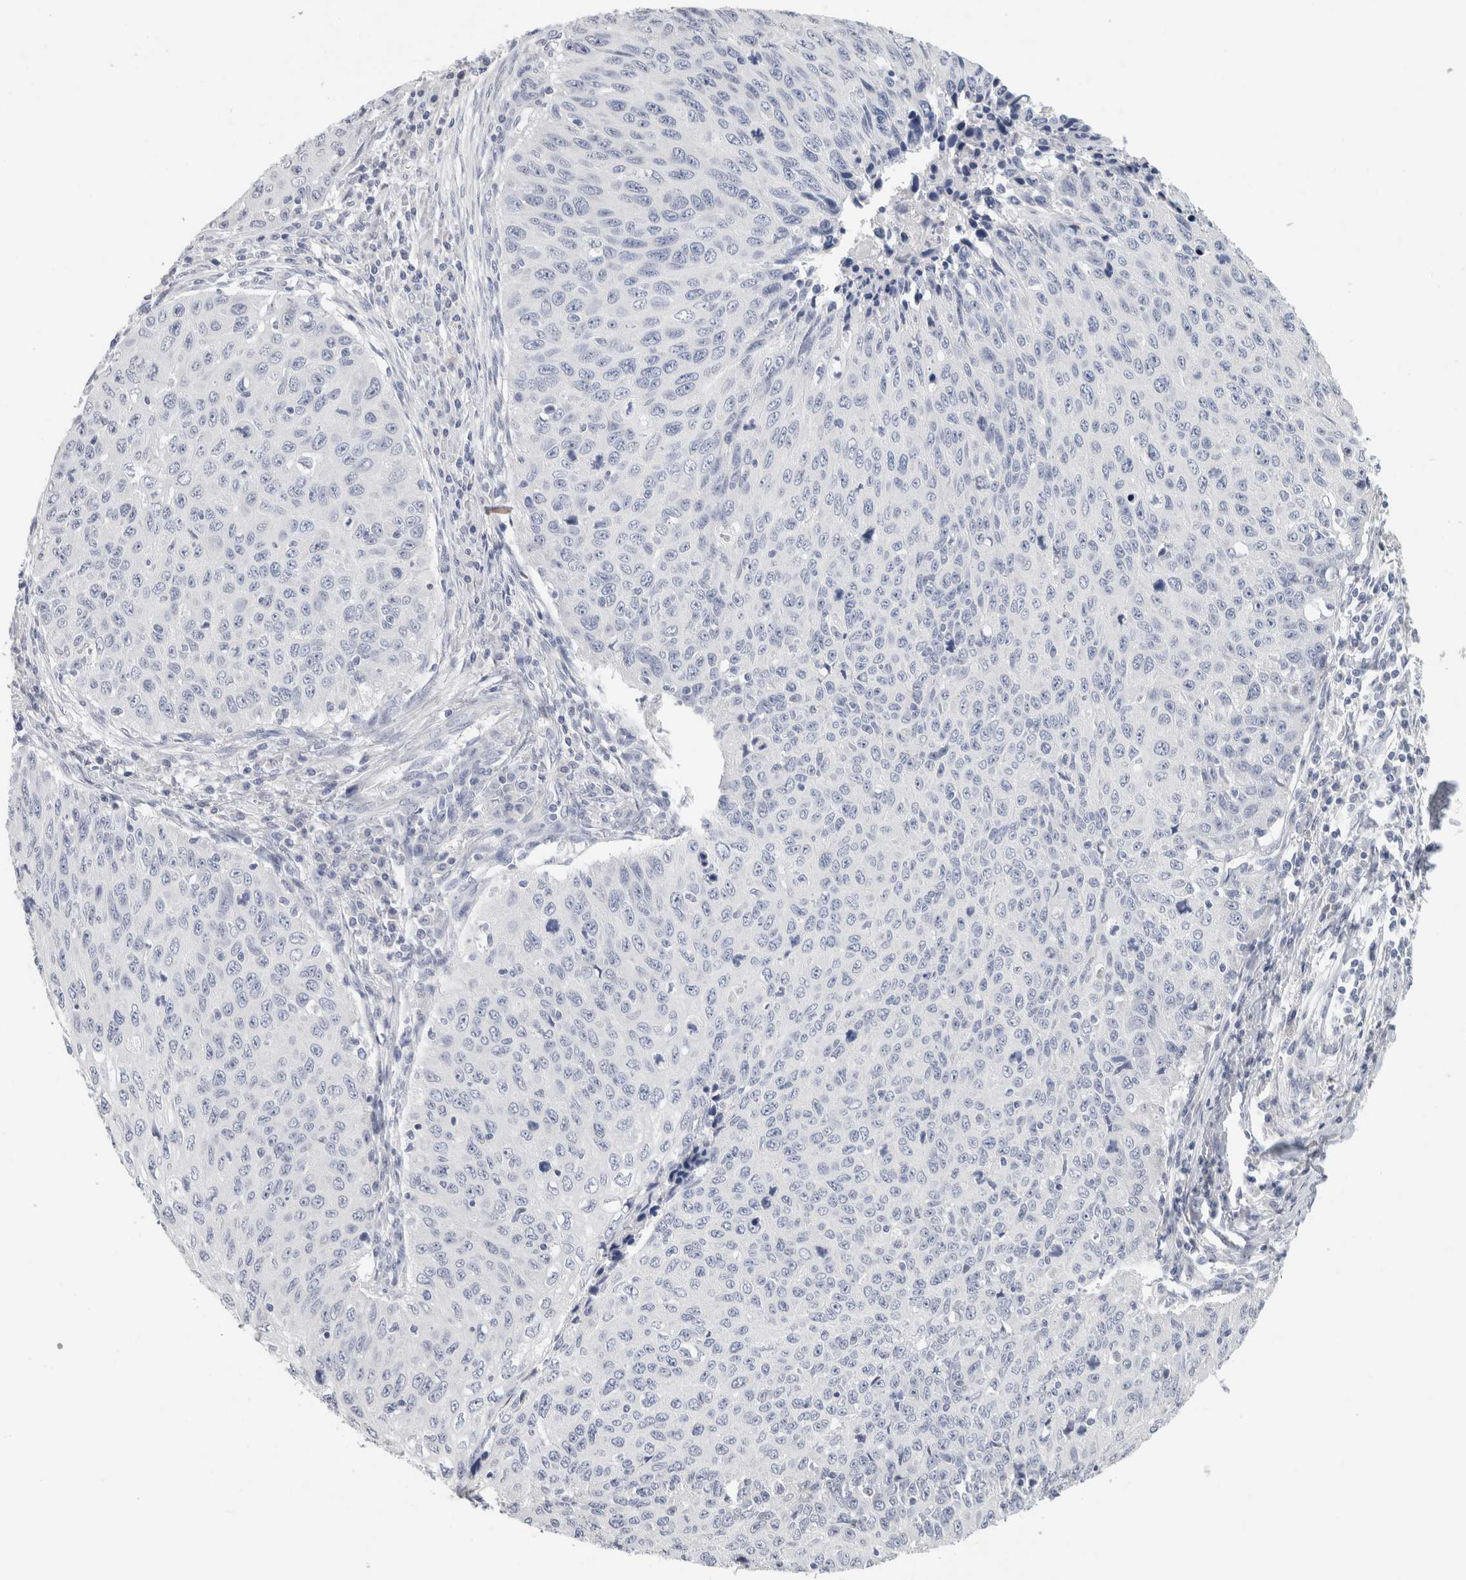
{"staining": {"intensity": "negative", "quantity": "none", "location": "none"}, "tissue": "cervical cancer", "cell_type": "Tumor cells", "image_type": "cancer", "snomed": [{"axis": "morphology", "description": "Squamous cell carcinoma, NOS"}, {"axis": "topography", "description": "Cervix"}], "caption": "An immunohistochemistry image of squamous cell carcinoma (cervical) is shown. There is no staining in tumor cells of squamous cell carcinoma (cervical). (IHC, brightfield microscopy, high magnification).", "gene": "BCAN", "patient": {"sex": "female", "age": 53}}